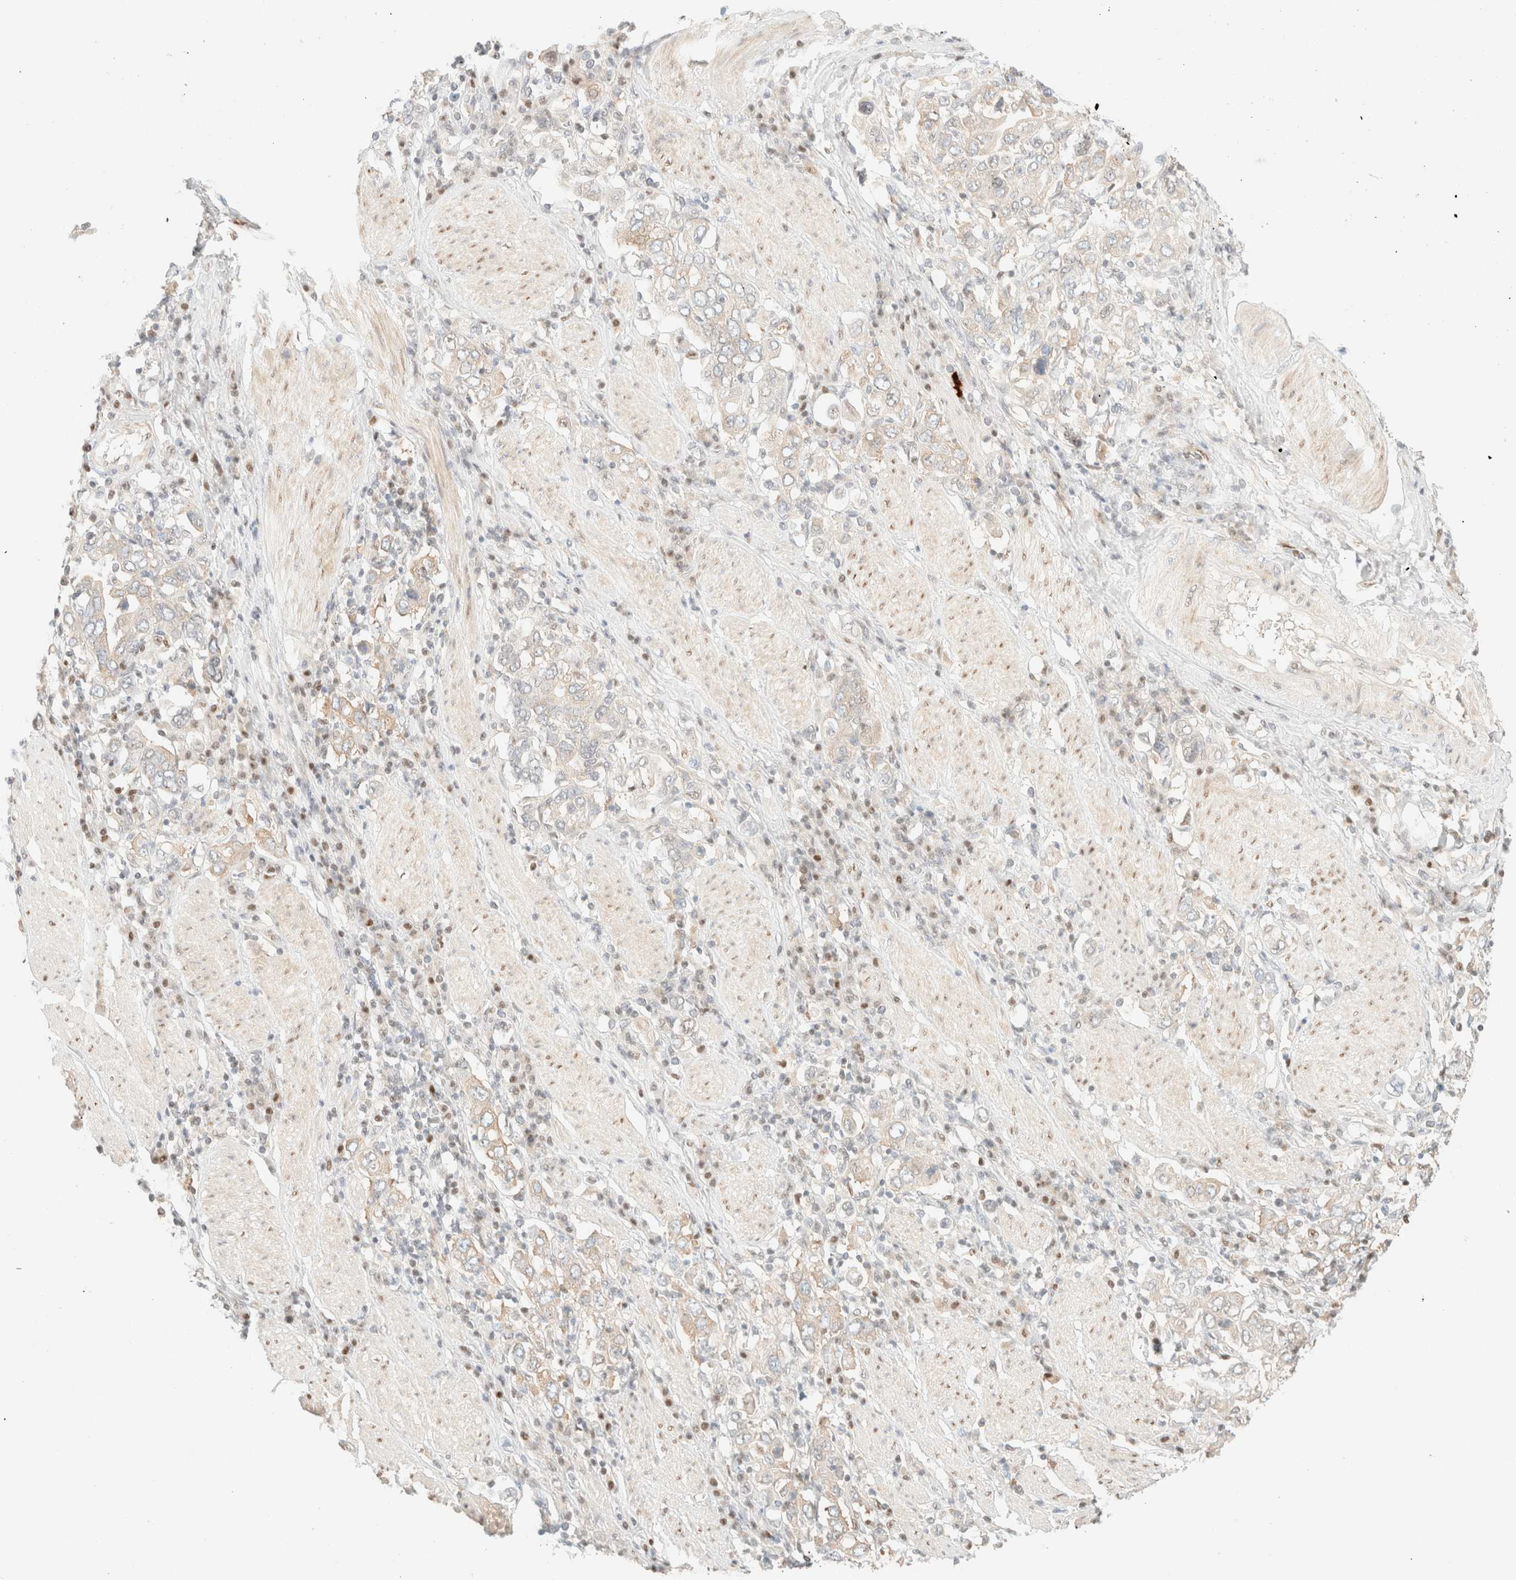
{"staining": {"intensity": "weak", "quantity": "<25%", "location": "cytoplasmic/membranous"}, "tissue": "stomach cancer", "cell_type": "Tumor cells", "image_type": "cancer", "snomed": [{"axis": "morphology", "description": "Adenocarcinoma, NOS"}, {"axis": "topography", "description": "Stomach, upper"}], "caption": "This image is of stomach adenocarcinoma stained with immunohistochemistry to label a protein in brown with the nuclei are counter-stained blue. There is no staining in tumor cells.", "gene": "TSR1", "patient": {"sex": "male", "age": 62}}